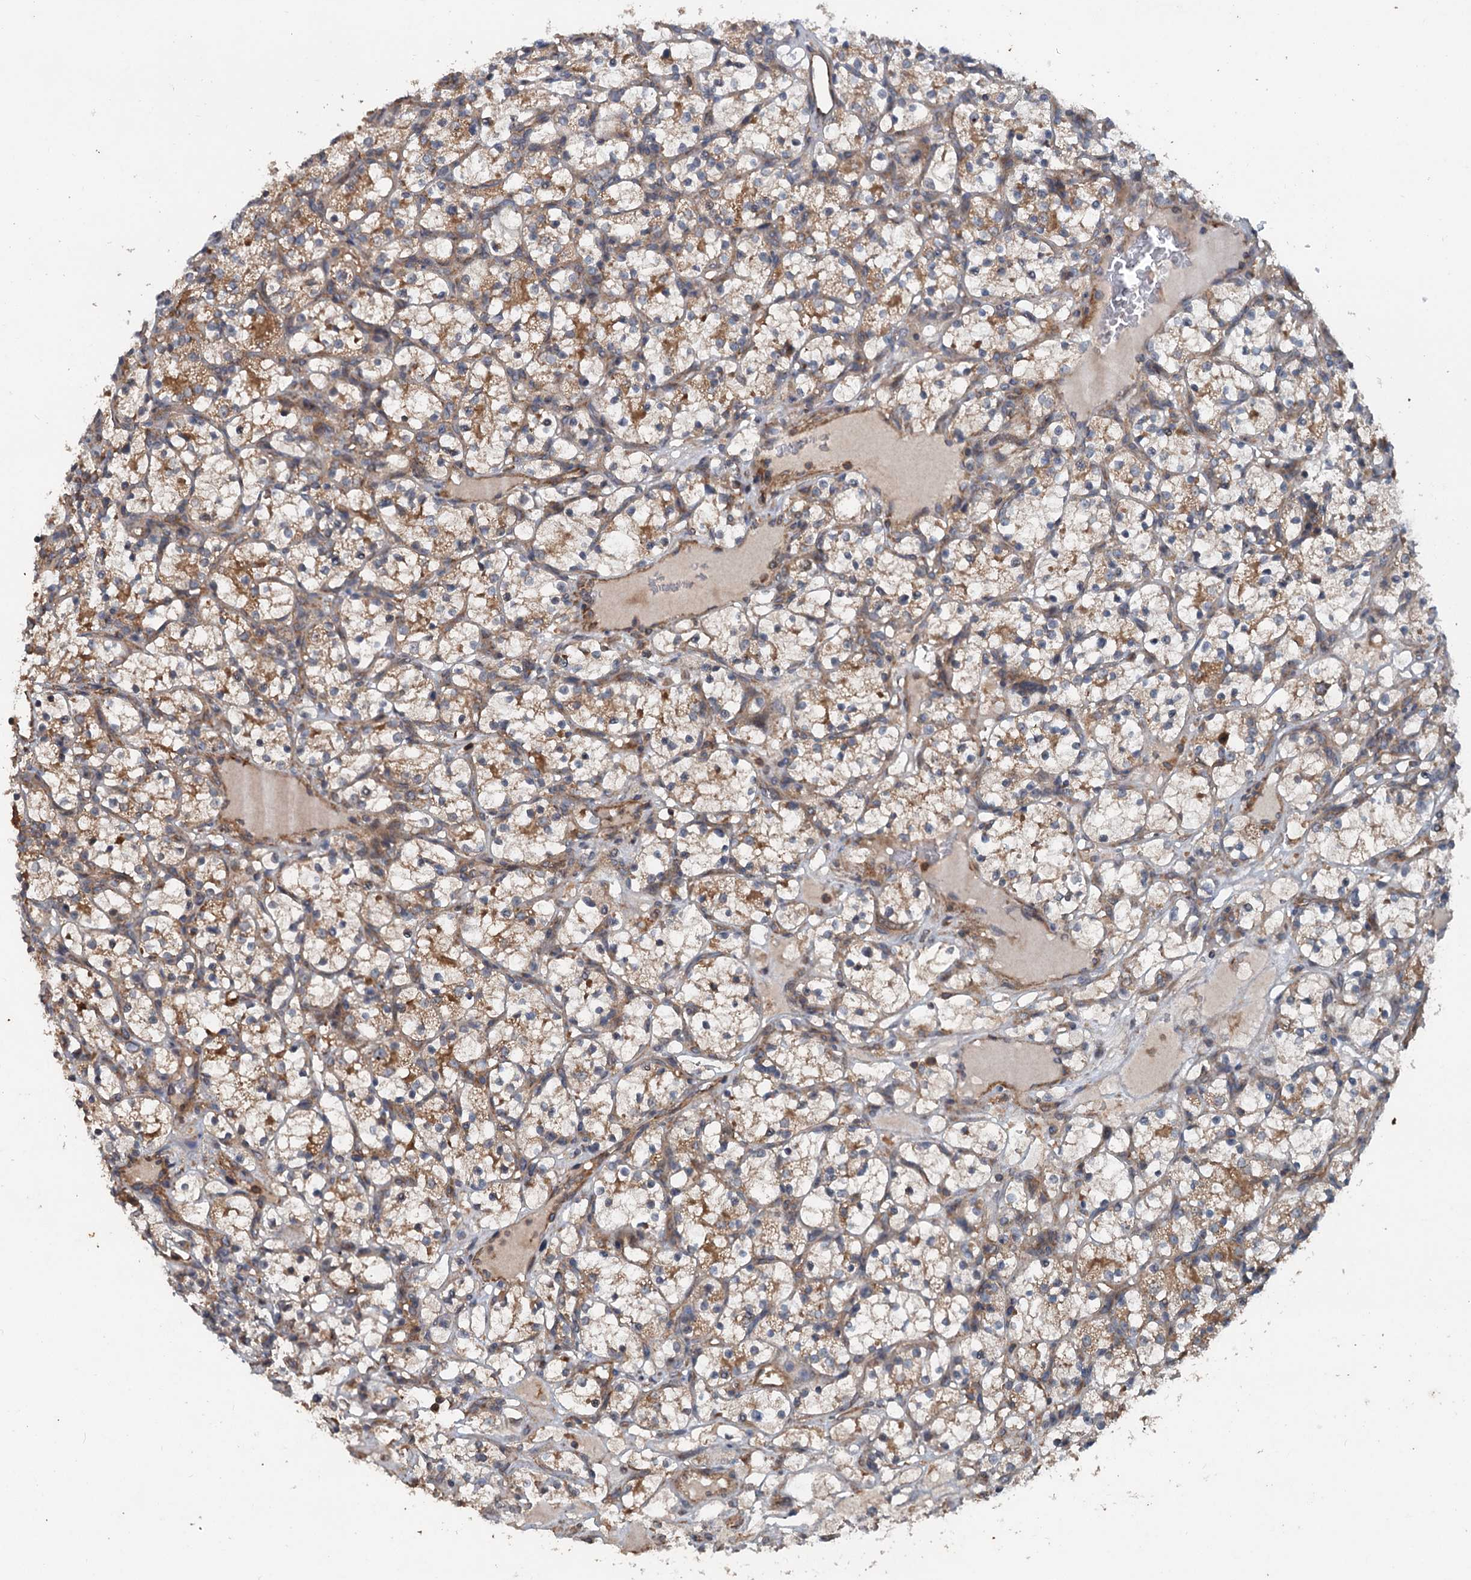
{"staining": {"intensity": "moderate", "quantity": "25%-75%", "location": "cytoplasmic/membranous"}, "tissue": "renal cancer", "cell_type": "Tumor cells", "image_type": "cancer", "snomed": [{"axis": "morphology", "description": "Adenocarcinoma, NOS"}, {"axis": "topography", "description": "Kidney"}], "caption": "Renal cancer (adenocarcinoma) was stained to show a protein in brown. There is medium levels of moderate cytoplasmic/membranous expression in about 25%-75% of tumor cells.", "gene": "TEDC1", "patient": {"sex": "female", "age": 69}}